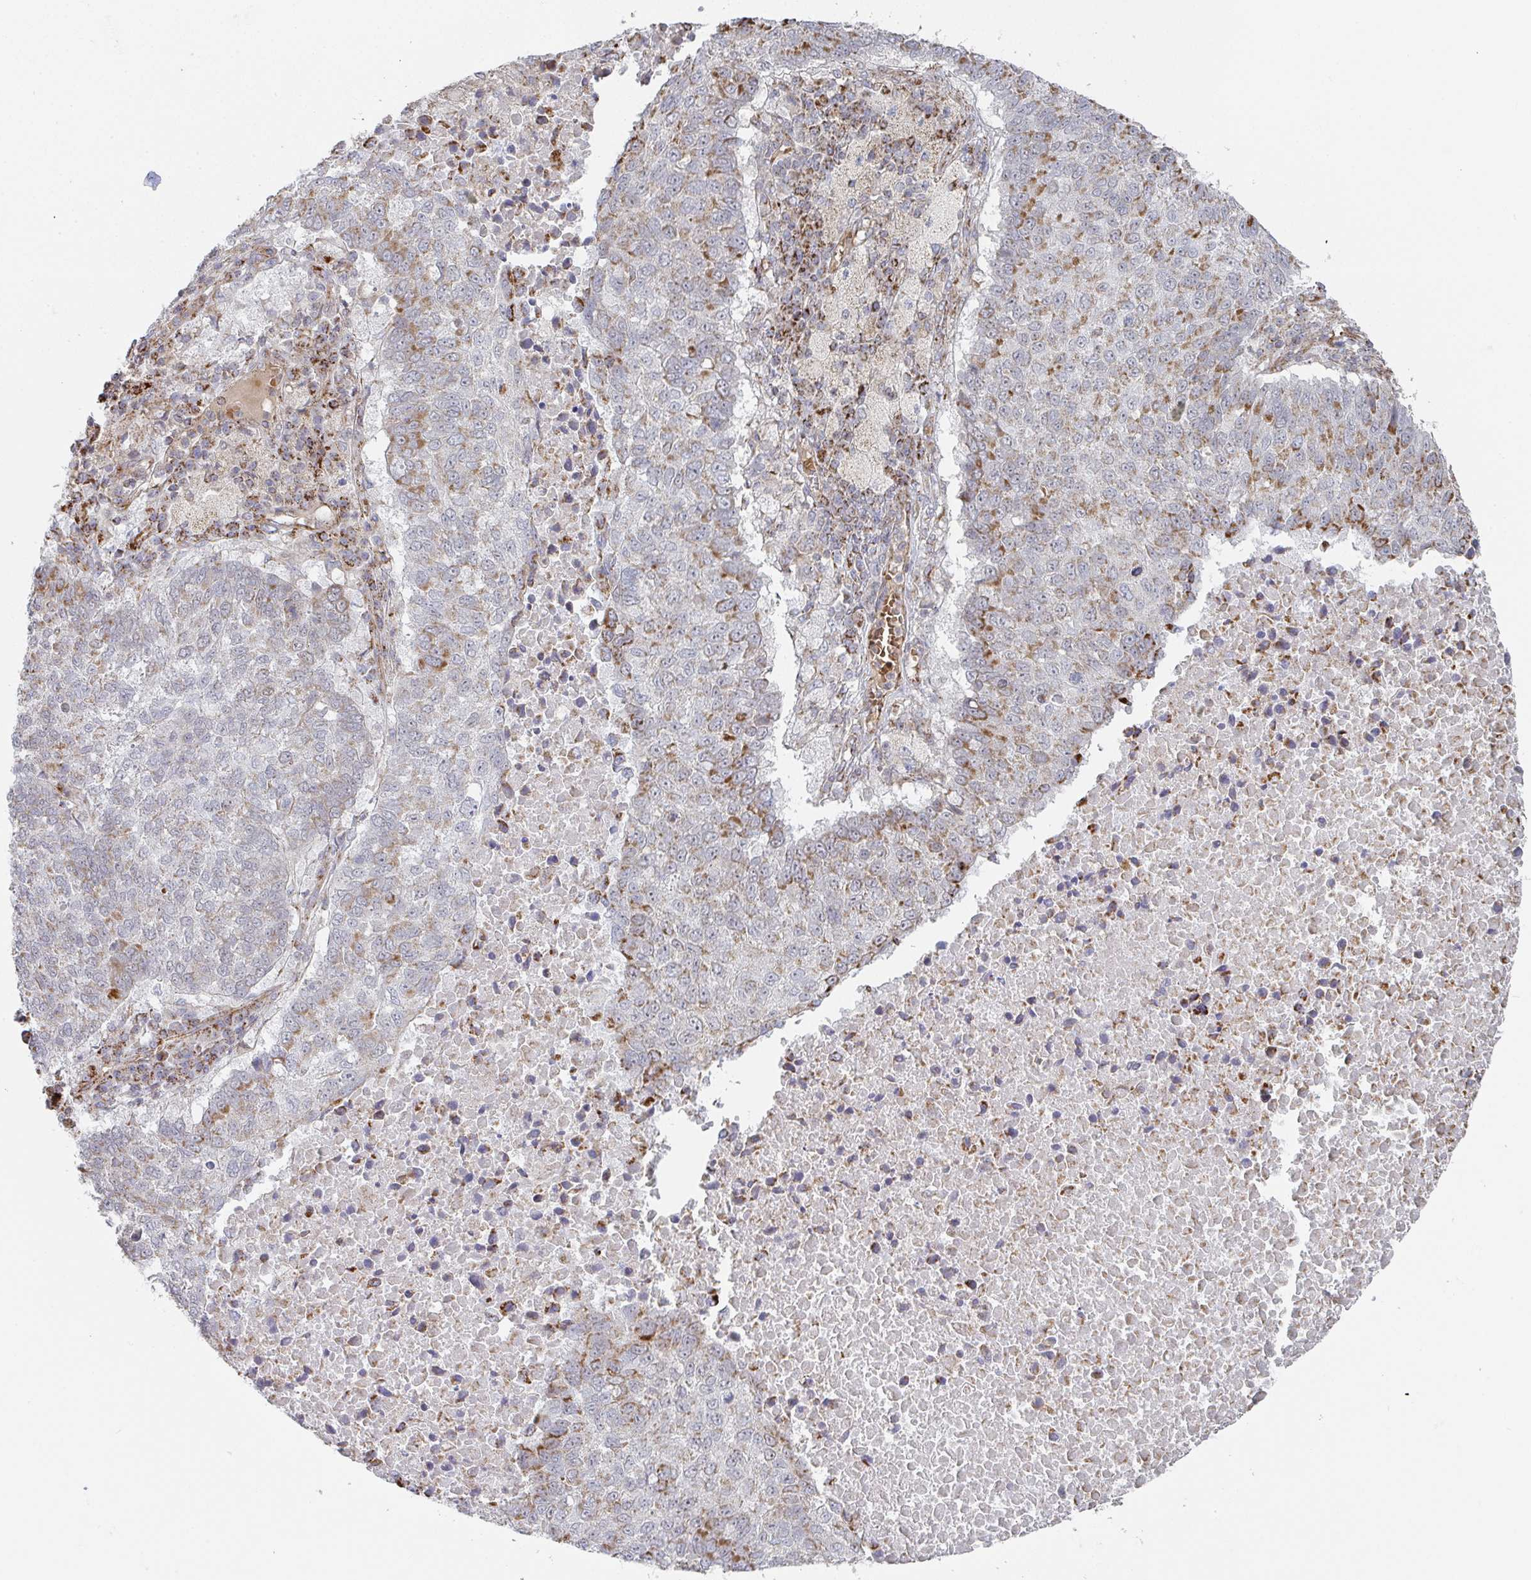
{"staining": {"intensity": "moderate", "quantity": "<25%", "location": "cytoplasmic/membranous"}, "tissue": "lung cancer", "cell_type": "Tumor cells", "image_type": "cancer", "snomed": [{"axis": "morphology", "description": "Squamous cell carcinoma, NOS"}, {"axis": "topography", "description": "Lung"}], "caption": "Immunohistochemical staining of lung cancer reveals low levels of moderate cytoplasmic/membranous protein expression in about <25% of tumor cells. The protein of interest is shown in brown color, while the nuclei are stained blue.", "gene": "ZNF526", "patient": {"sex": "male", "age": 73}}